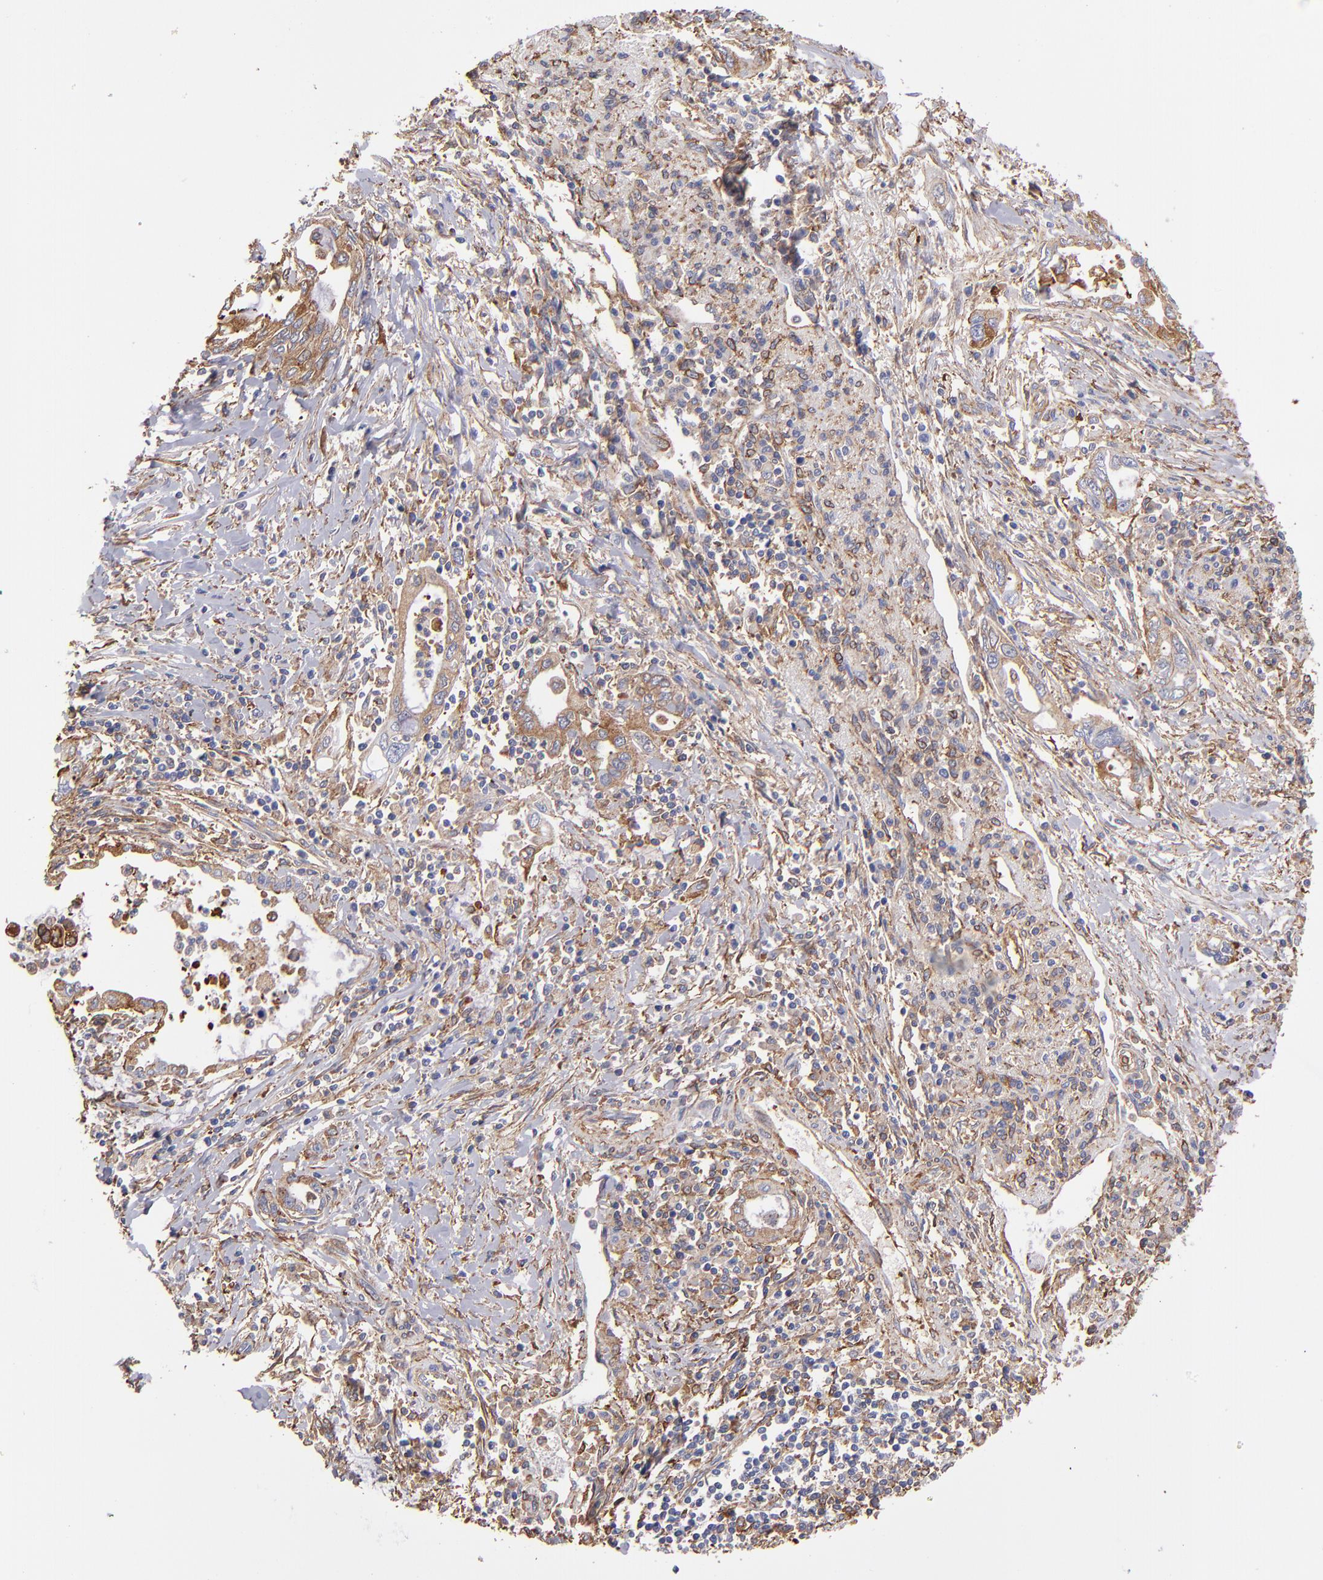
{"staining": {"intensity": "moderate", "quantity": ">75%", "location": "cytoplasmic/membranous"}, "tissue": "pancreatic cancer", "cell_type": "Tumor cells", "image_type": "cancer", "snomed": [{"axis": "morphology", "description": "Adenocarcinoma, NOS"}, {"axis": "topography", "description": "Pancreas"}], "caption": "Protein analysis of pancreatic cancer (adenocarcinoma) tissue reveals moderate cytoplasmic/membranous positivity in approximately >75% of tumor cells.", "gene": "MVP", "patient": {"sex": "female", "age": 57}}